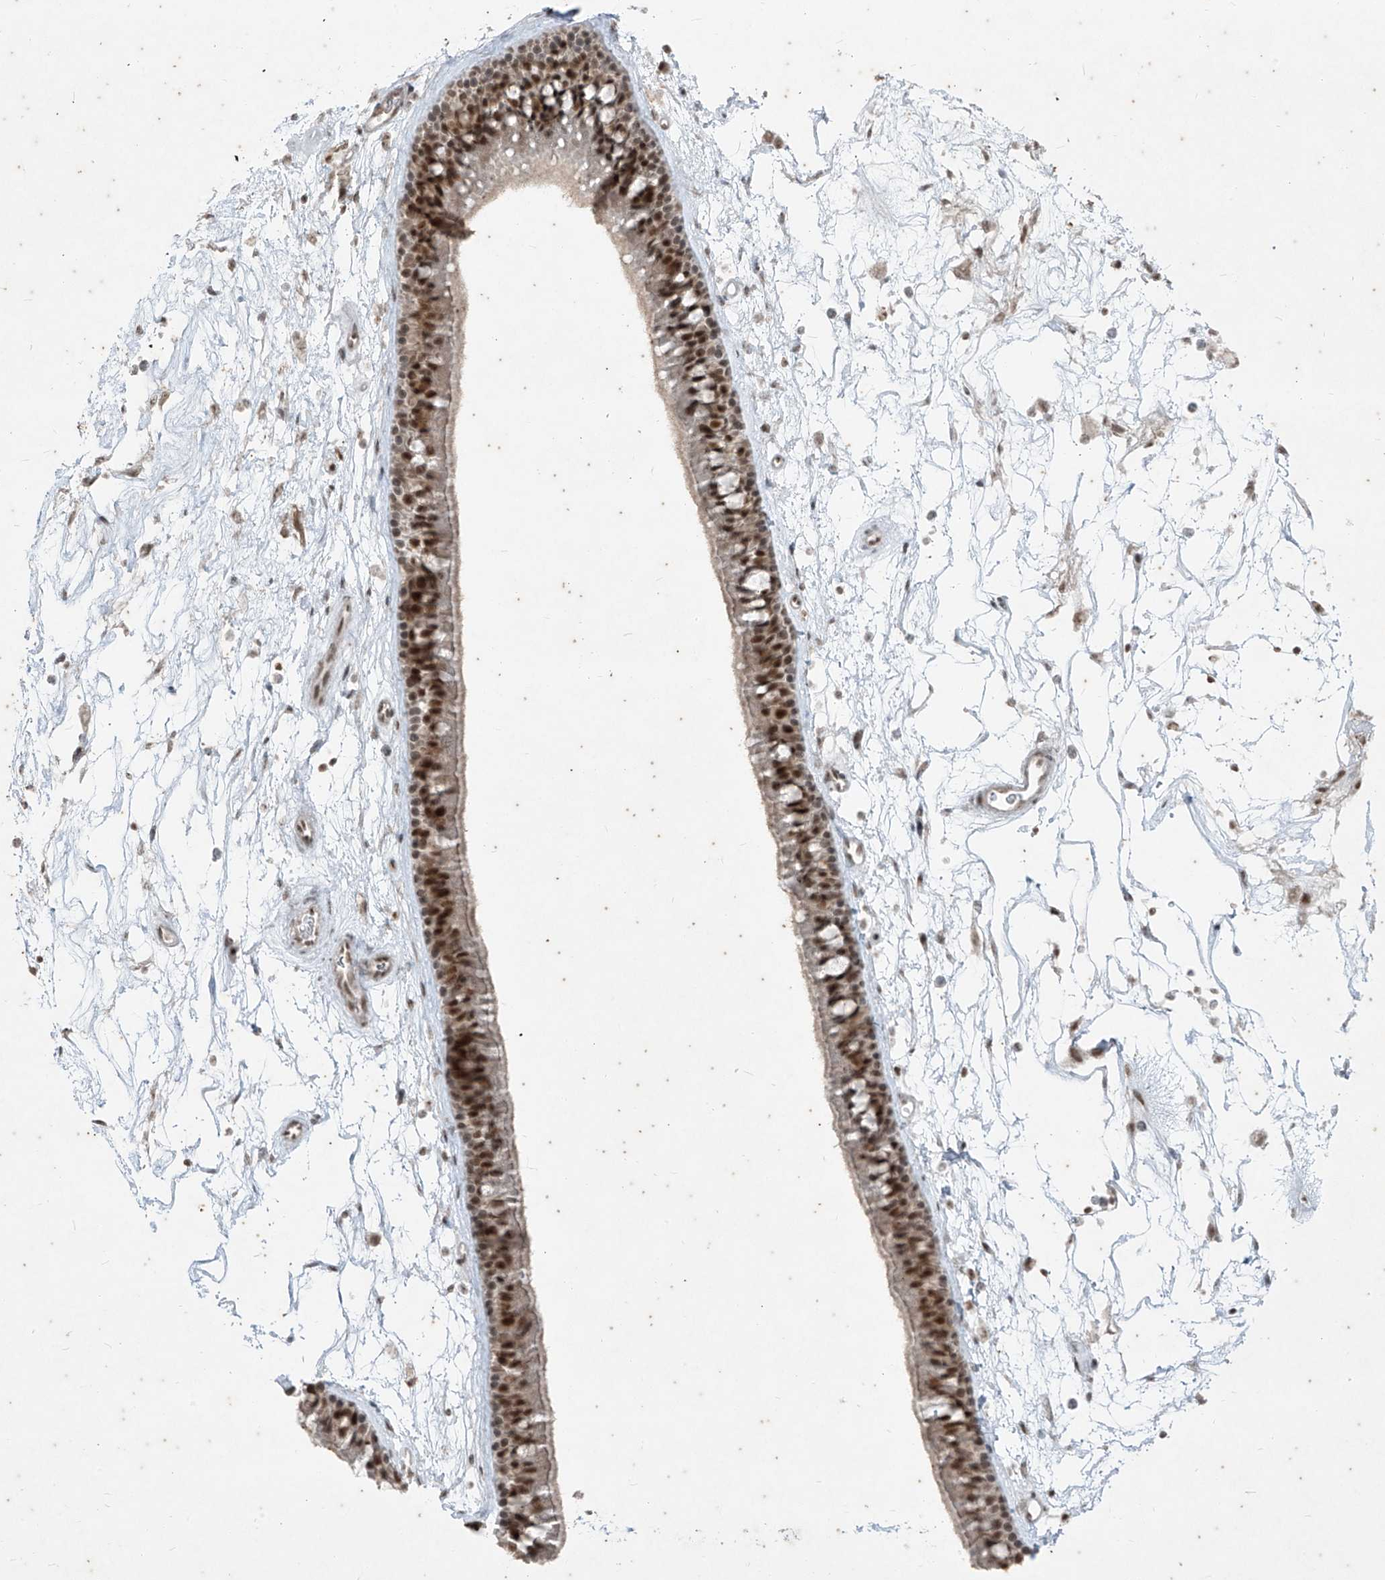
{"staining": {"intensity": "strong", "quantity": ">75%", "location": "nuclear"}, "tissue": "nasopharynx", "cell_type": "Respiratory epithelial cells", "image_type": "normal", "snomed": [{"axis": "morphology", "description": "Normal tissue, NOS"}, {"axis": "topography", "description": "Nasopharynx"}], "caption": "Strong nuclear protein staining is identified in about >75% of respiratory epithelial cells in nasopharynx.", "gene": "ZNF354B", "patient": {"sex": "male", "age": 64}}